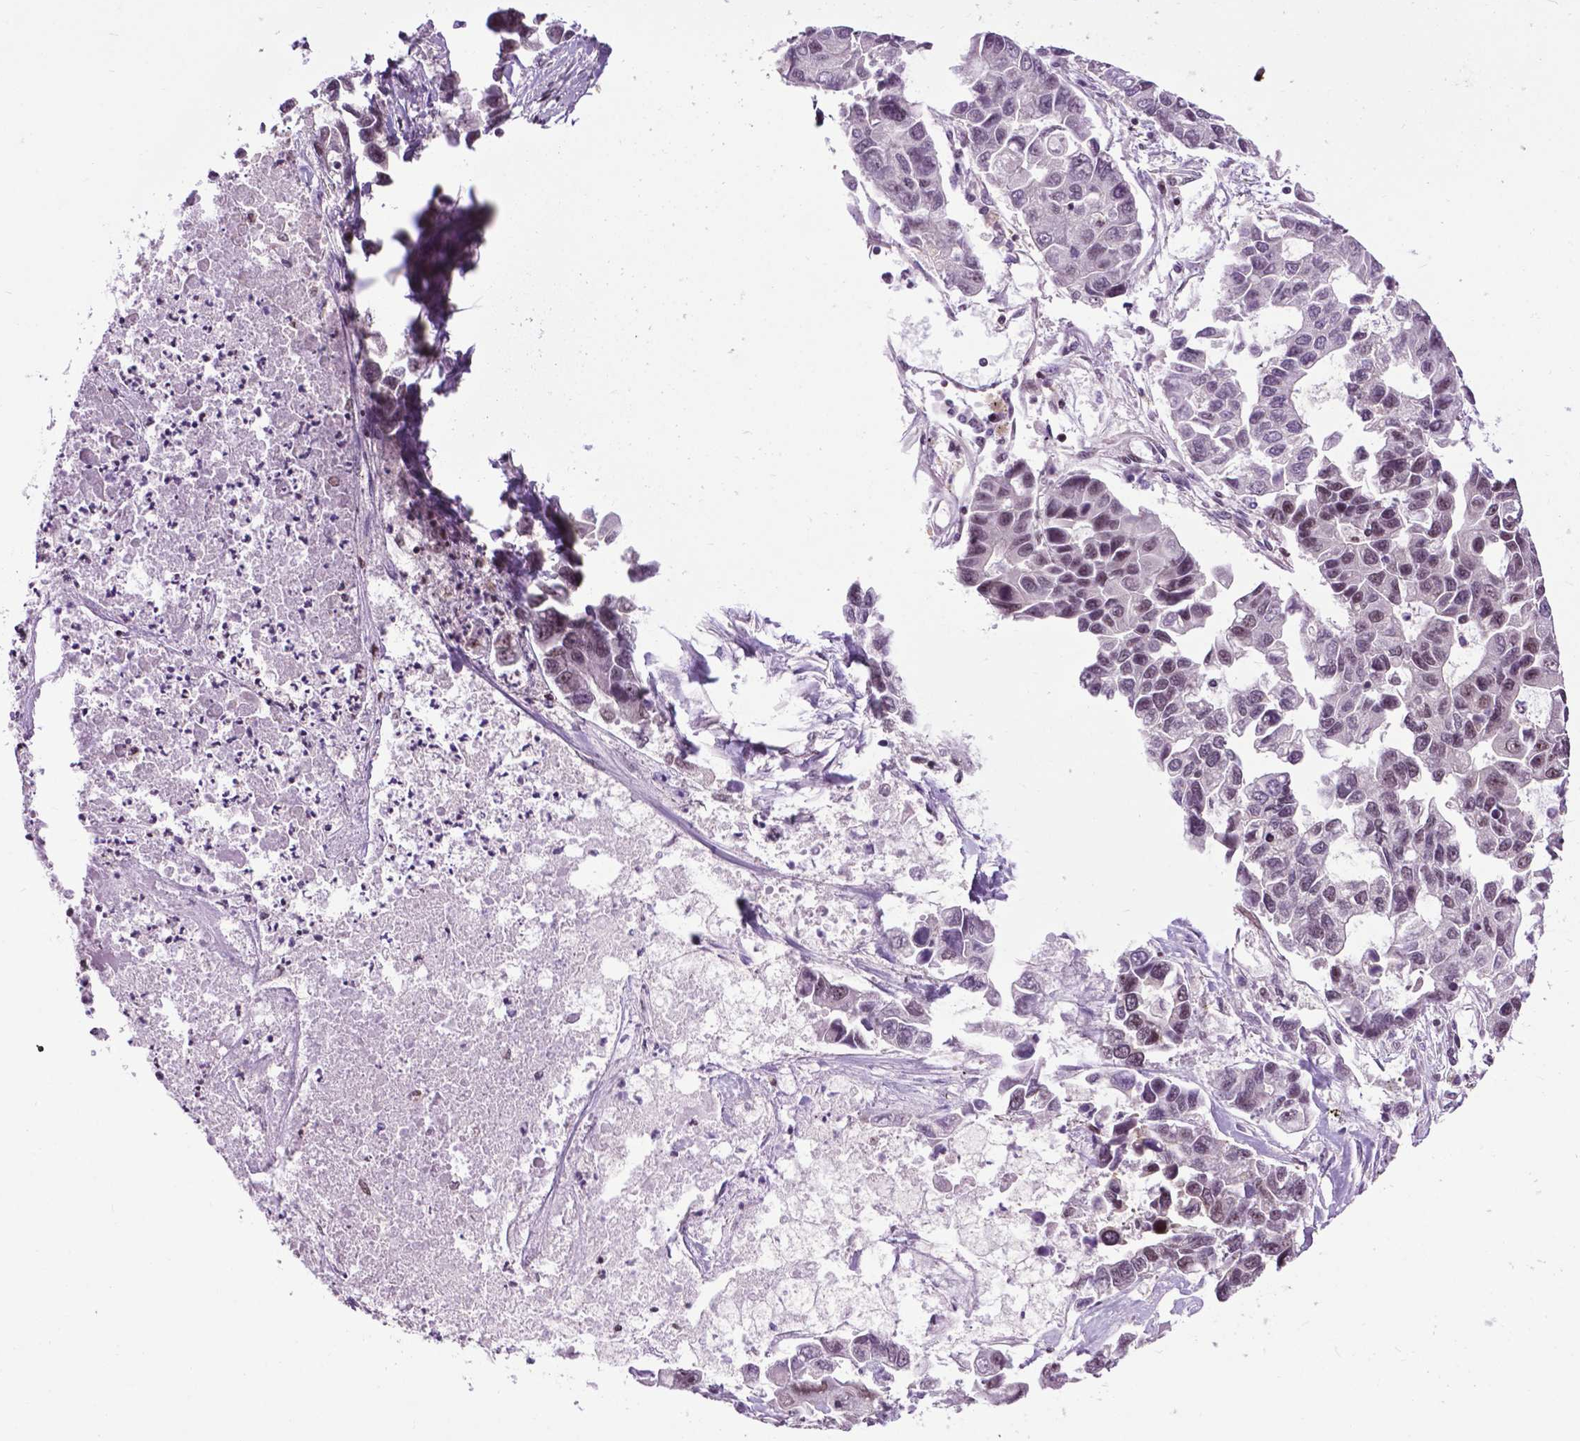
{"staining": {"intensity": "negative", "quantity": "none", "location": "none"}, "tissue": "lung cancer", "cell_type": "Tumor cells", "image_type": "cancer", "snomed": [{"axis": "morphology", "description": "Adenocarcinoma, NOS"}, {"axis": "topography", "description": "Bronchus"}, {"axis": "topography", "description": "Lung"}], "caption": "An immunohistochemistry (IHC) micrograph of lung cancer is shown. There is no staining in tumor cells of lung cancer.", "gene": "EAF1", "patient": {"sex": "female", "age": 51}}